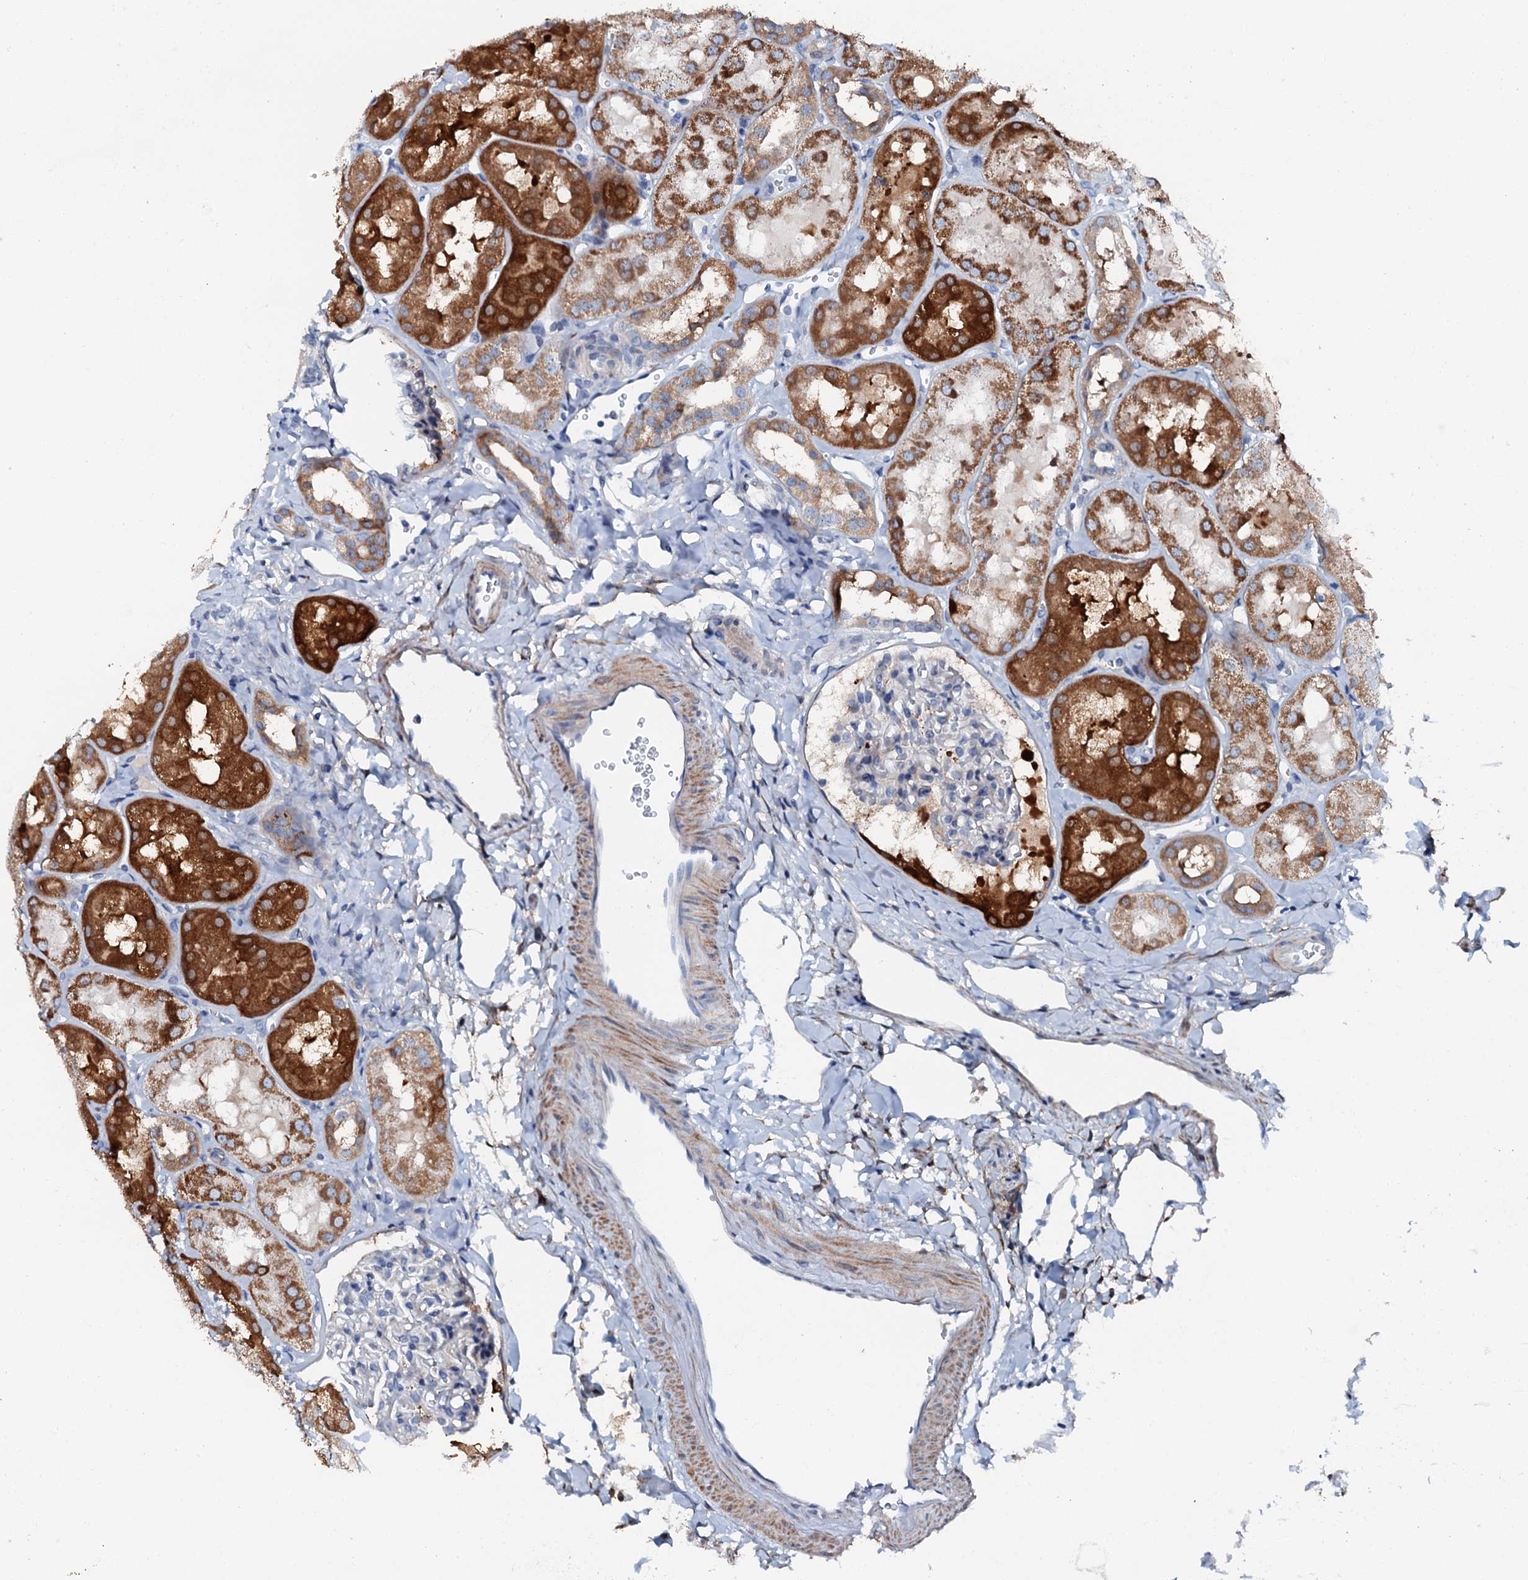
{"staining": {"intensity": "negative", "quantity": "none", "location": "none"}, "tissue": "kidney", "cell_type": "Cells in glomeruli", "image_type": "normal", "snomed": [{"axis": "morphology", "description": "Normal tissue, NOS"}, {"axis": "topography", "description": "Kidney"}, {"axis": "topography", "description": "Urinary bladder"}], "caption": "This micrograph is of benign kidney stained with immunohistochemistry (IHC) to label a protein in brown with the nuclei are counter-stained blue. There is no positivity in cells in glomeruli.", "gene": "GFOD2", "patient": {"sex": "male", "age": 16}}